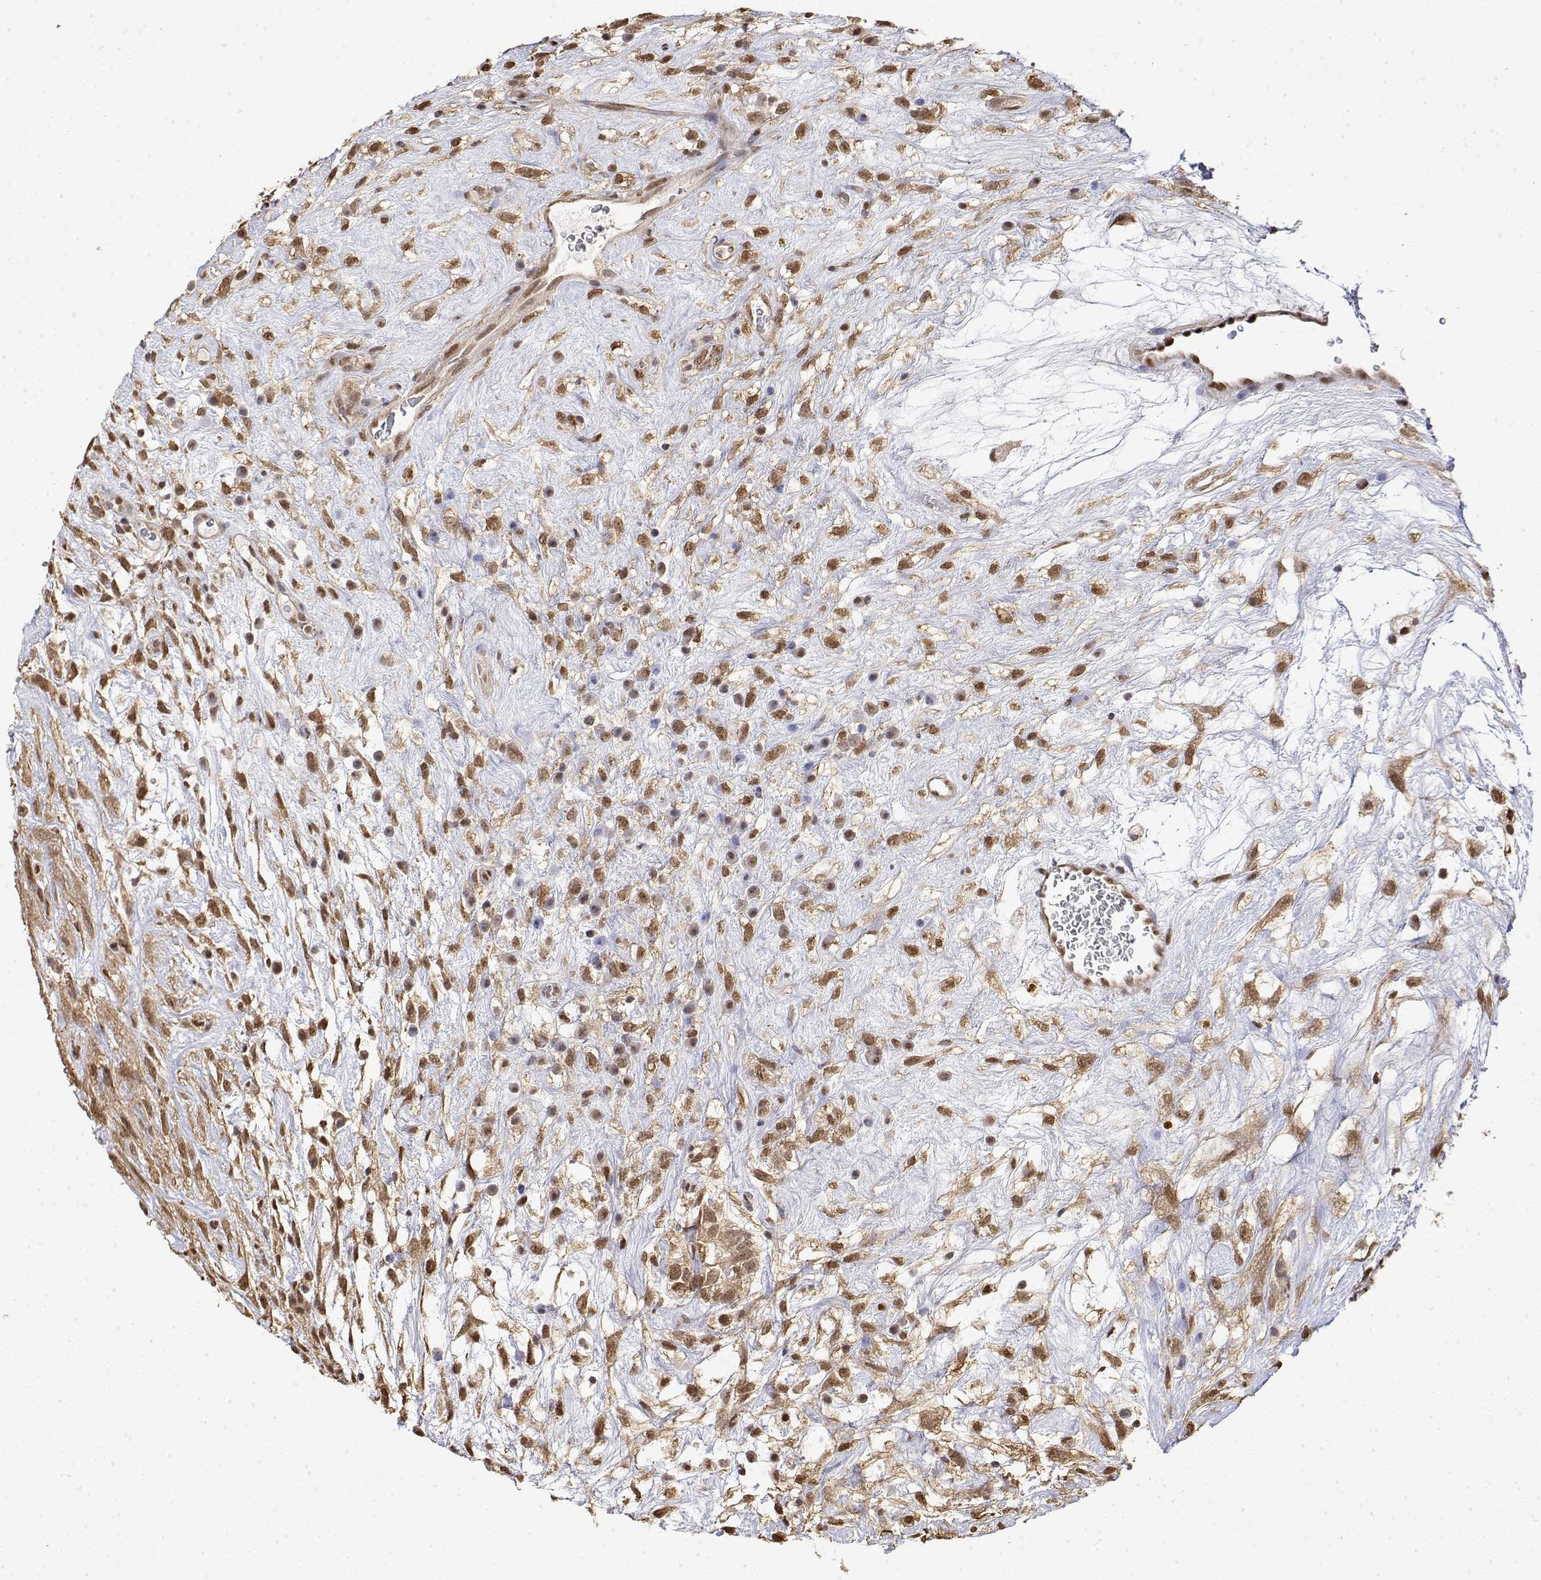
{"staining": {"intensity": "moderate", "quantity": ">75%", "location": "nuclear"}, "tissue": "testis cancer", "cell_type": "Tumor cells", "image_type": "cancer", "snomed": [{"axis": "morphology", "description": "Normal tissue, NOS"}, {"axis": "morphology", "description": "Carcinoma, Embryonal, NOS"}, {"axis": "topography", "description": "Testis"}], "caption": "Brown immunohistochemical staining in testis embryonal carcinoma shows moderate nuclear positivity in about >75% of tumor cells.", "gene": "TPI1", "patient": {"sex": "male", "age": 32}}